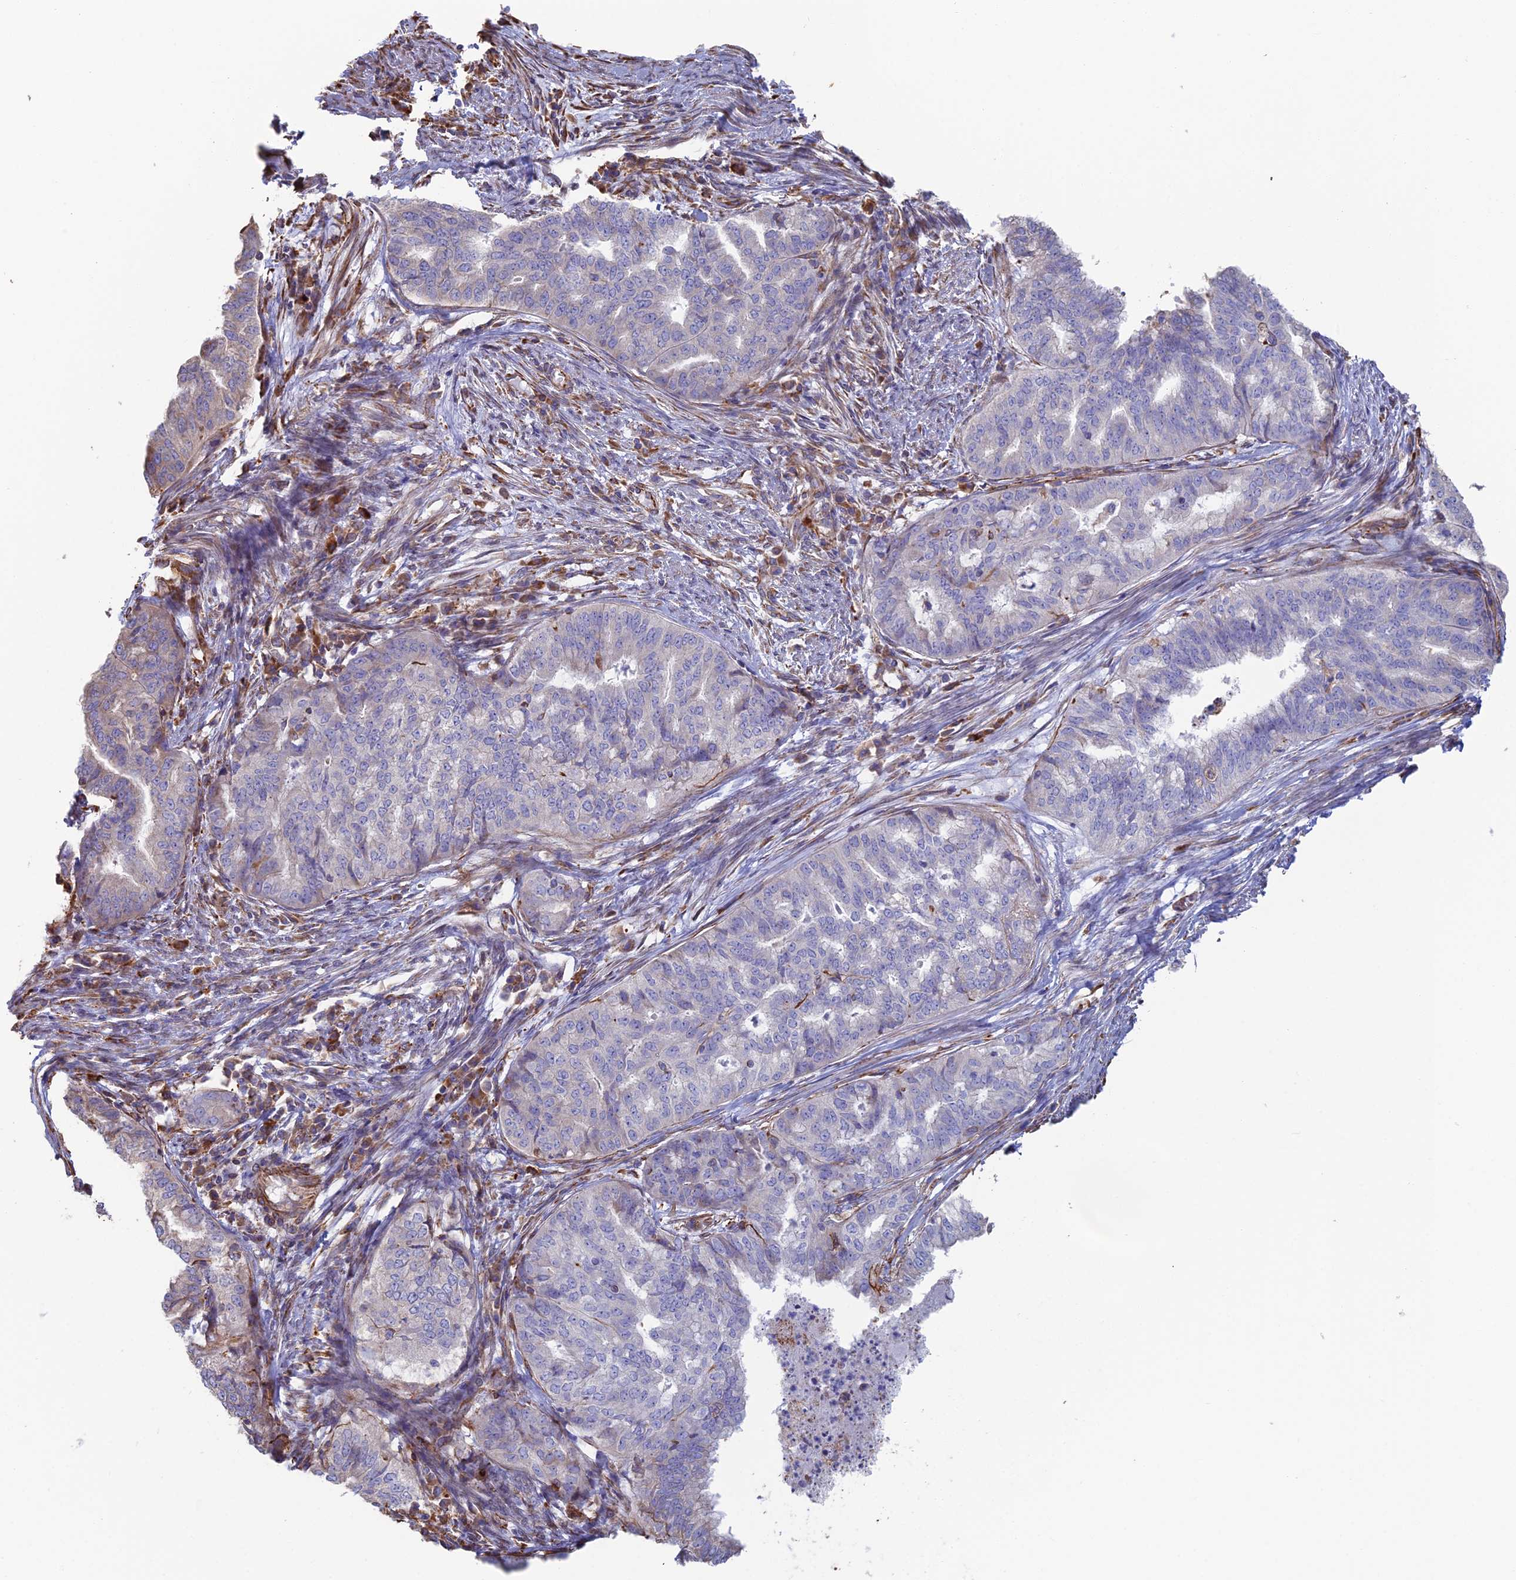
{"staining": {"intensity": "negative", "quantity": "none", "location": "none"}, "tissue": "endometrial cancer", "cell_type": "Tumor cells", "image_type": "cancer", "snomed": [{"axis": "morphology", "description": "Adenocarcinoma, NOS"}, {"axis": "topography", "description": "Endometrium"}], "caption": "Tumor cells show no significant protein positivity in endometrial cancer (adenocarcinoma).", "gene": "CLVS2", "patient": {"sex": "female", "age": 79}}